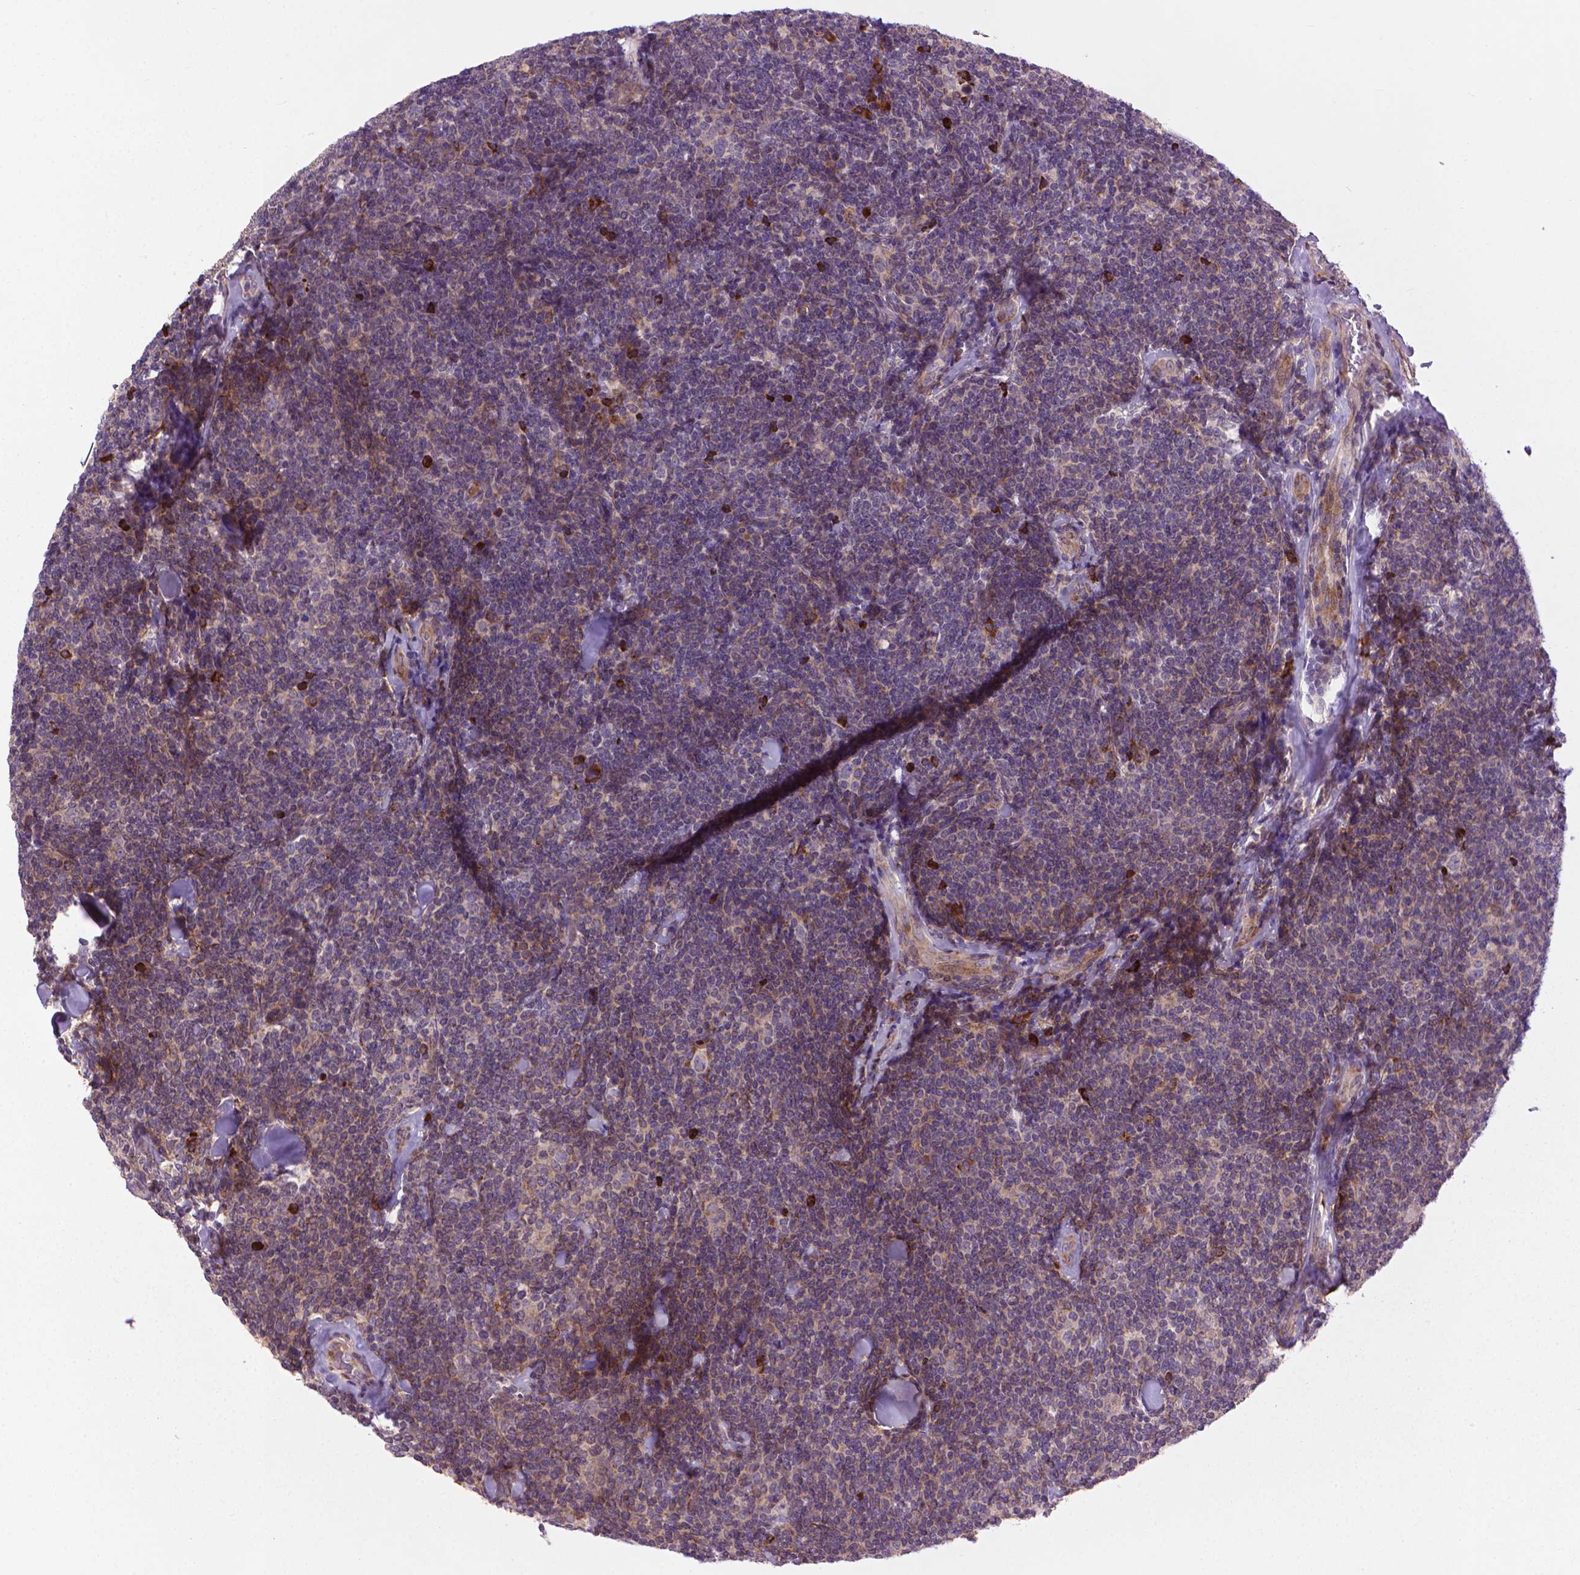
{"staining": {"intensity": "weak", "quantity": "<25%", "location": "cytoplasmic/membranous"}, "tissue": "lymphoma", "cell_type": "Tumor cells", "image_type": "cancer", "snomed": [{"axis": "morphology", "description": "Malignant lymphoma, non-Hodgkin's type, Low grade"}, {"axis": "topography", "description": "Lymph node"}], "caption": "Immunohistochemistry of human lymphoma shows no positivity in tumor cells.", "gene": "MYH14", "patient": {"sex": "female", "age": 56}}